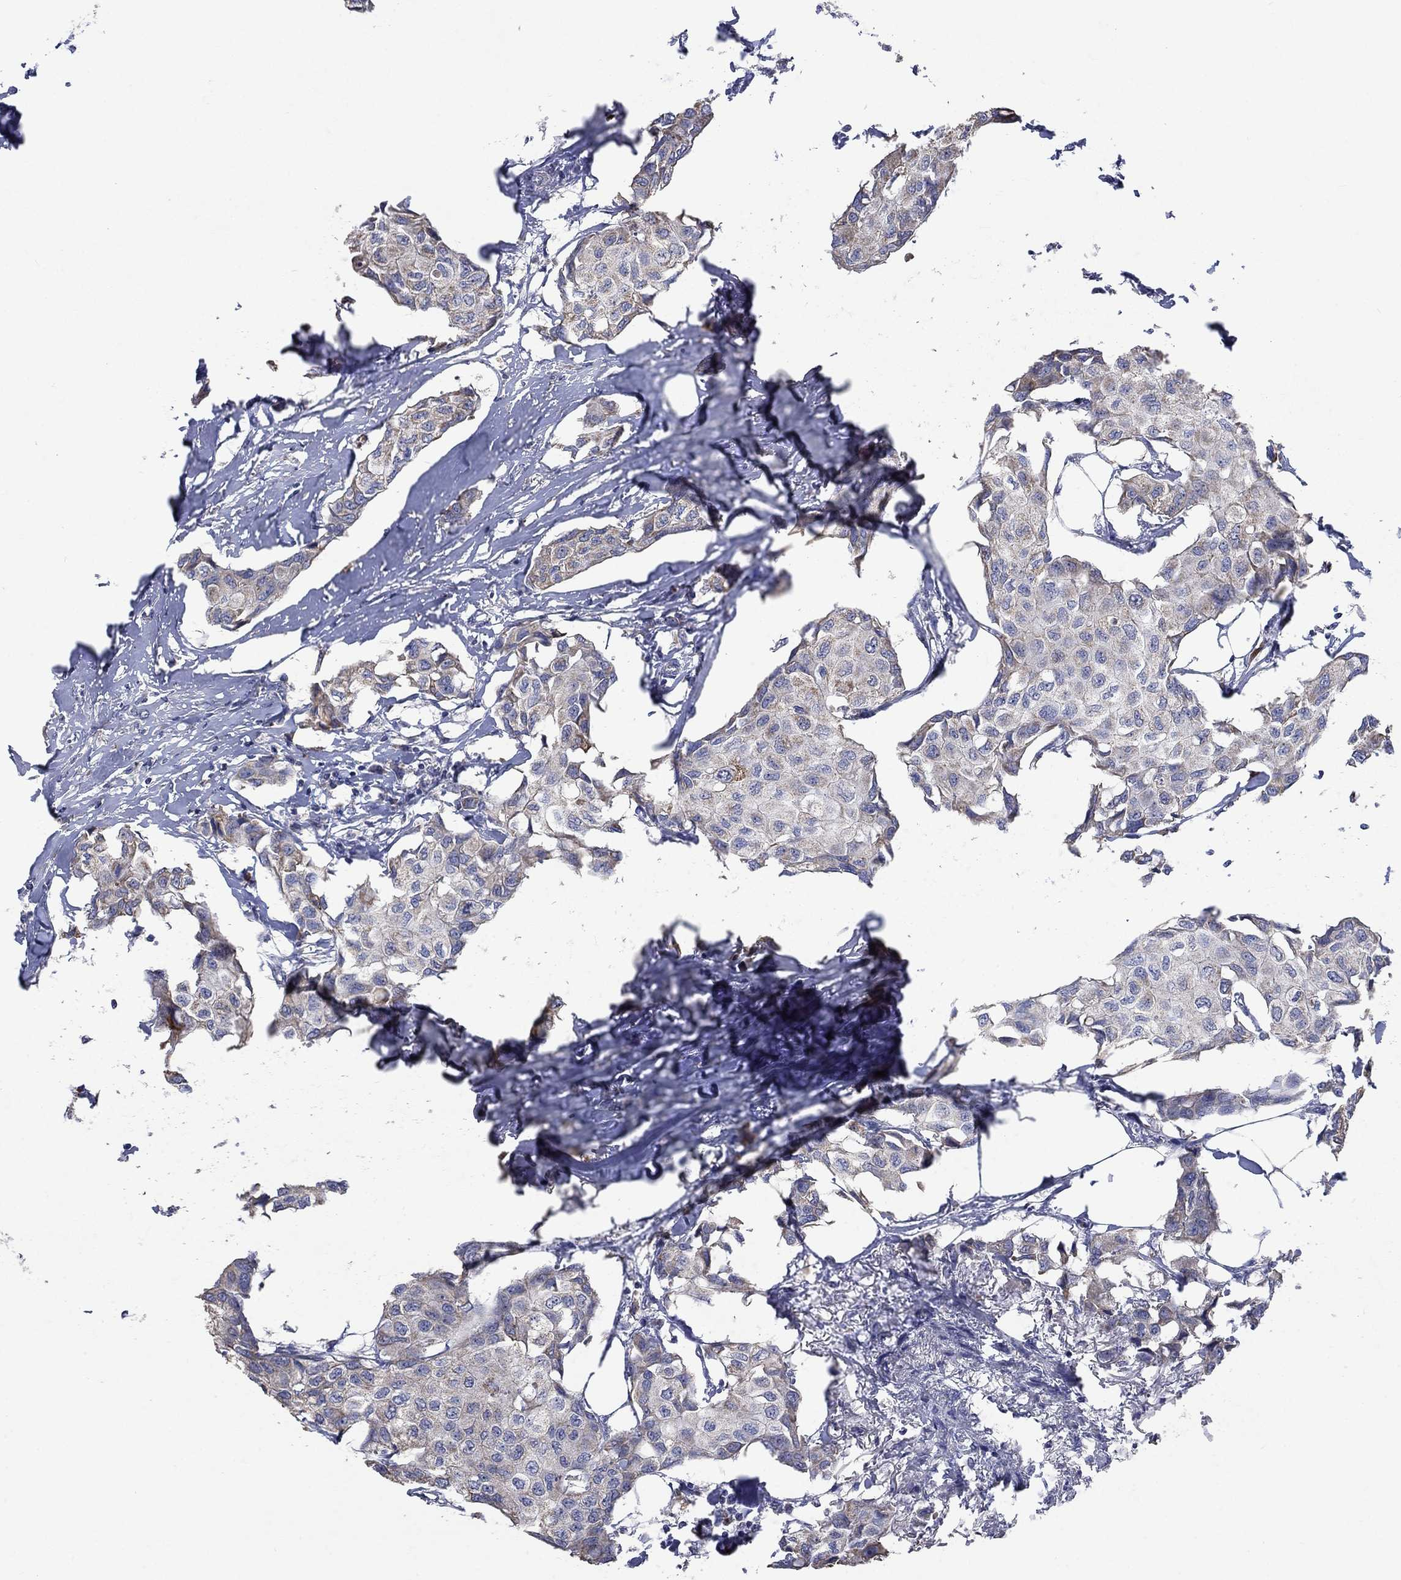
{"staining": {"intensity": "negative", "quantity": "none", "location": "none"}, "tissue": "breast cancer", "cell_type": "Tumor cells", "image_type": "cancer", "snomed": [{"axis": "morphology", "description": "Duct carcinoma"}, {"axis": "topography", "description": "Breast"}], "caption": "High magnification brightfield microscopy of breast cancer stained with DAB (brown) and counterstained with hematoxylin (blue): tumor cells show no significant positivity.", "gene": "UGT8", "patient": {"sex": "female", "age": 80}}